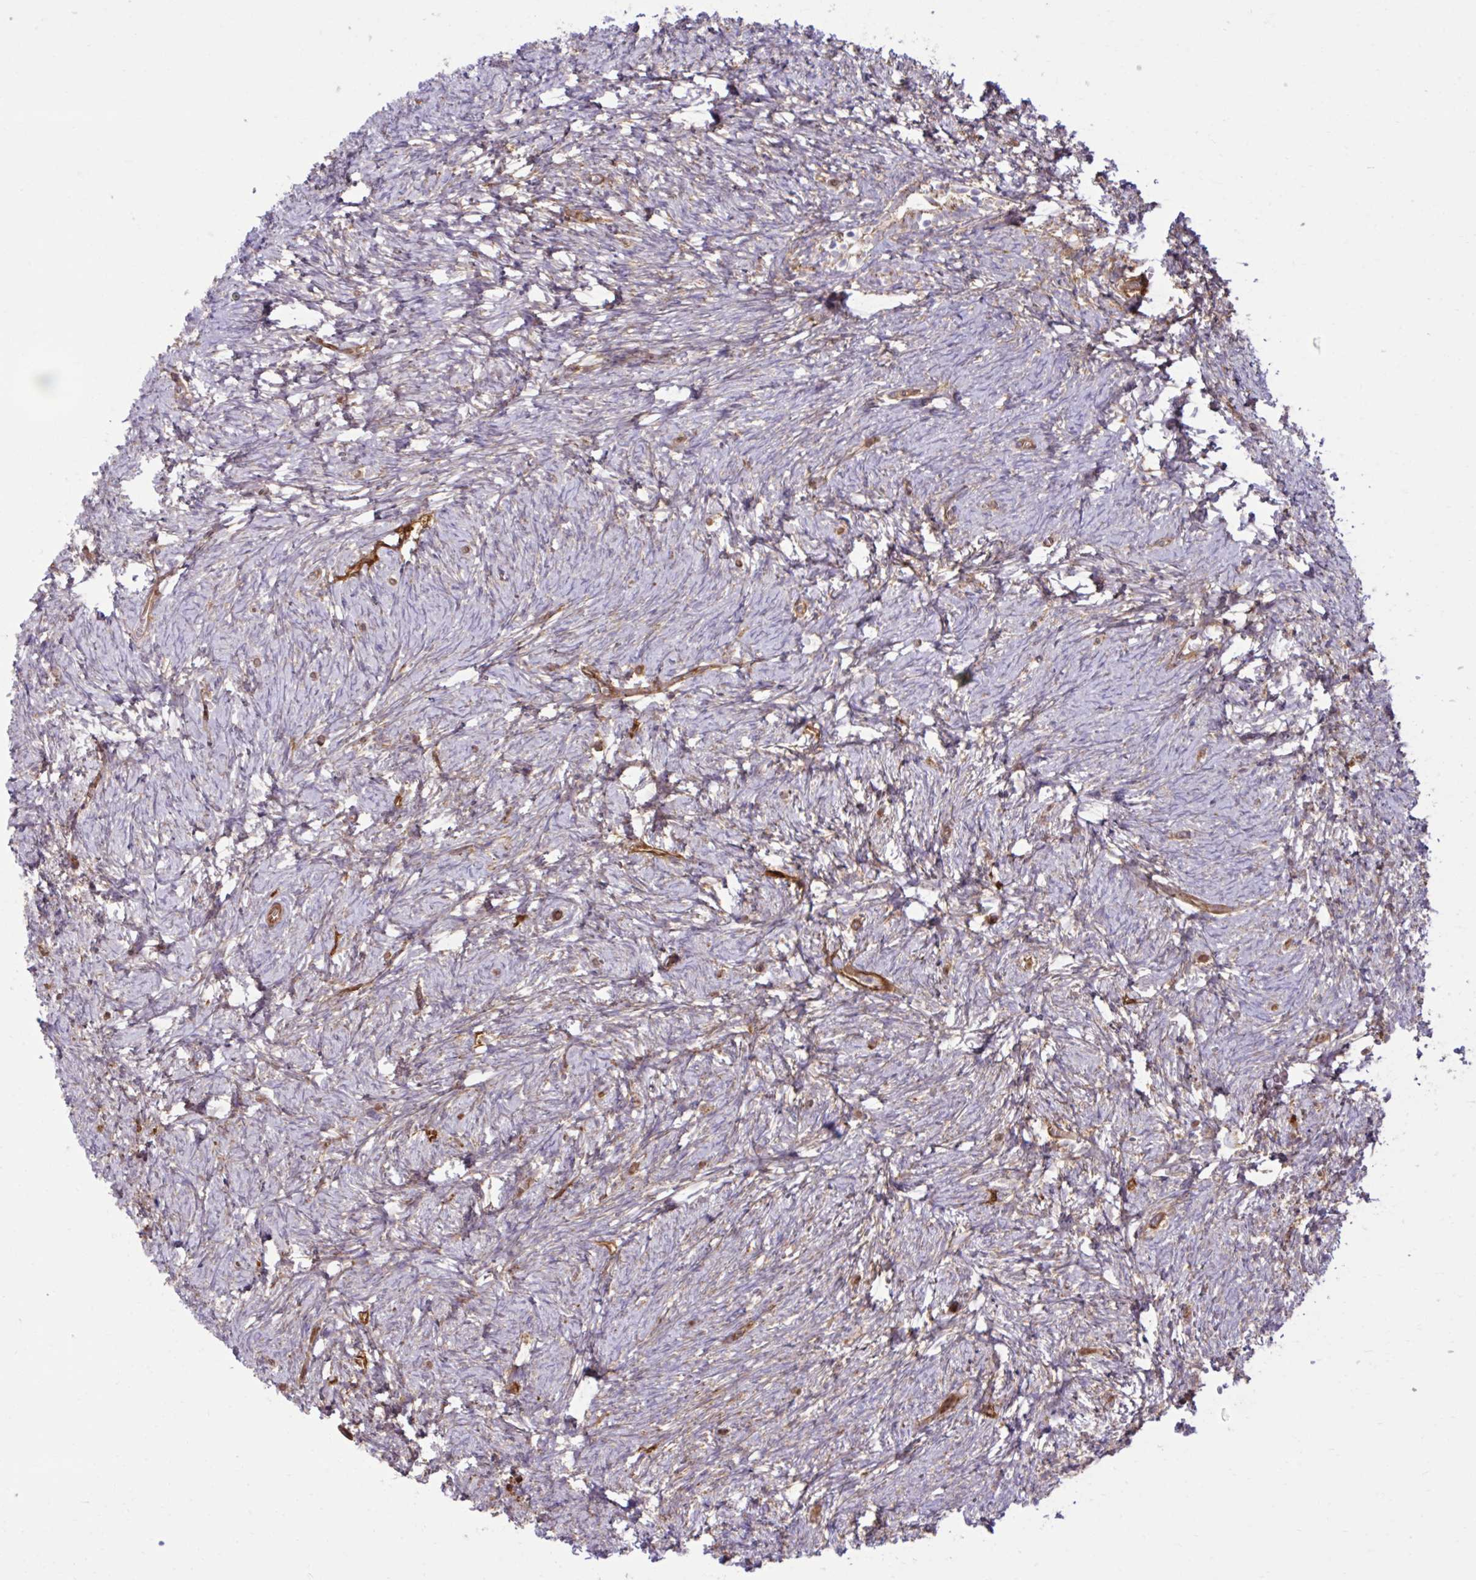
{"staining": {"intensity": "weak", "quantity": "25%-75%", "location": "cytoplasmic/membranous"}, "tissue": "ovary", "cell_type": "Ovarian stroma cells", "image_type": "normal", "snomed": [{"axis": "morphology", "description": "Normal tissue, NOS"}, {"axis": "topography", "description": "Ovary"}], "caption": "DAB (3,3'-diaminobenzidine) immunohistochemical staining of normal human ovary reveals weak cytoplasmic/membranous protein expression in about 25%-75% of ovarian stroma cells.", "gene": "LIMS1", "patient": {"sex": "female", "age": 41}}